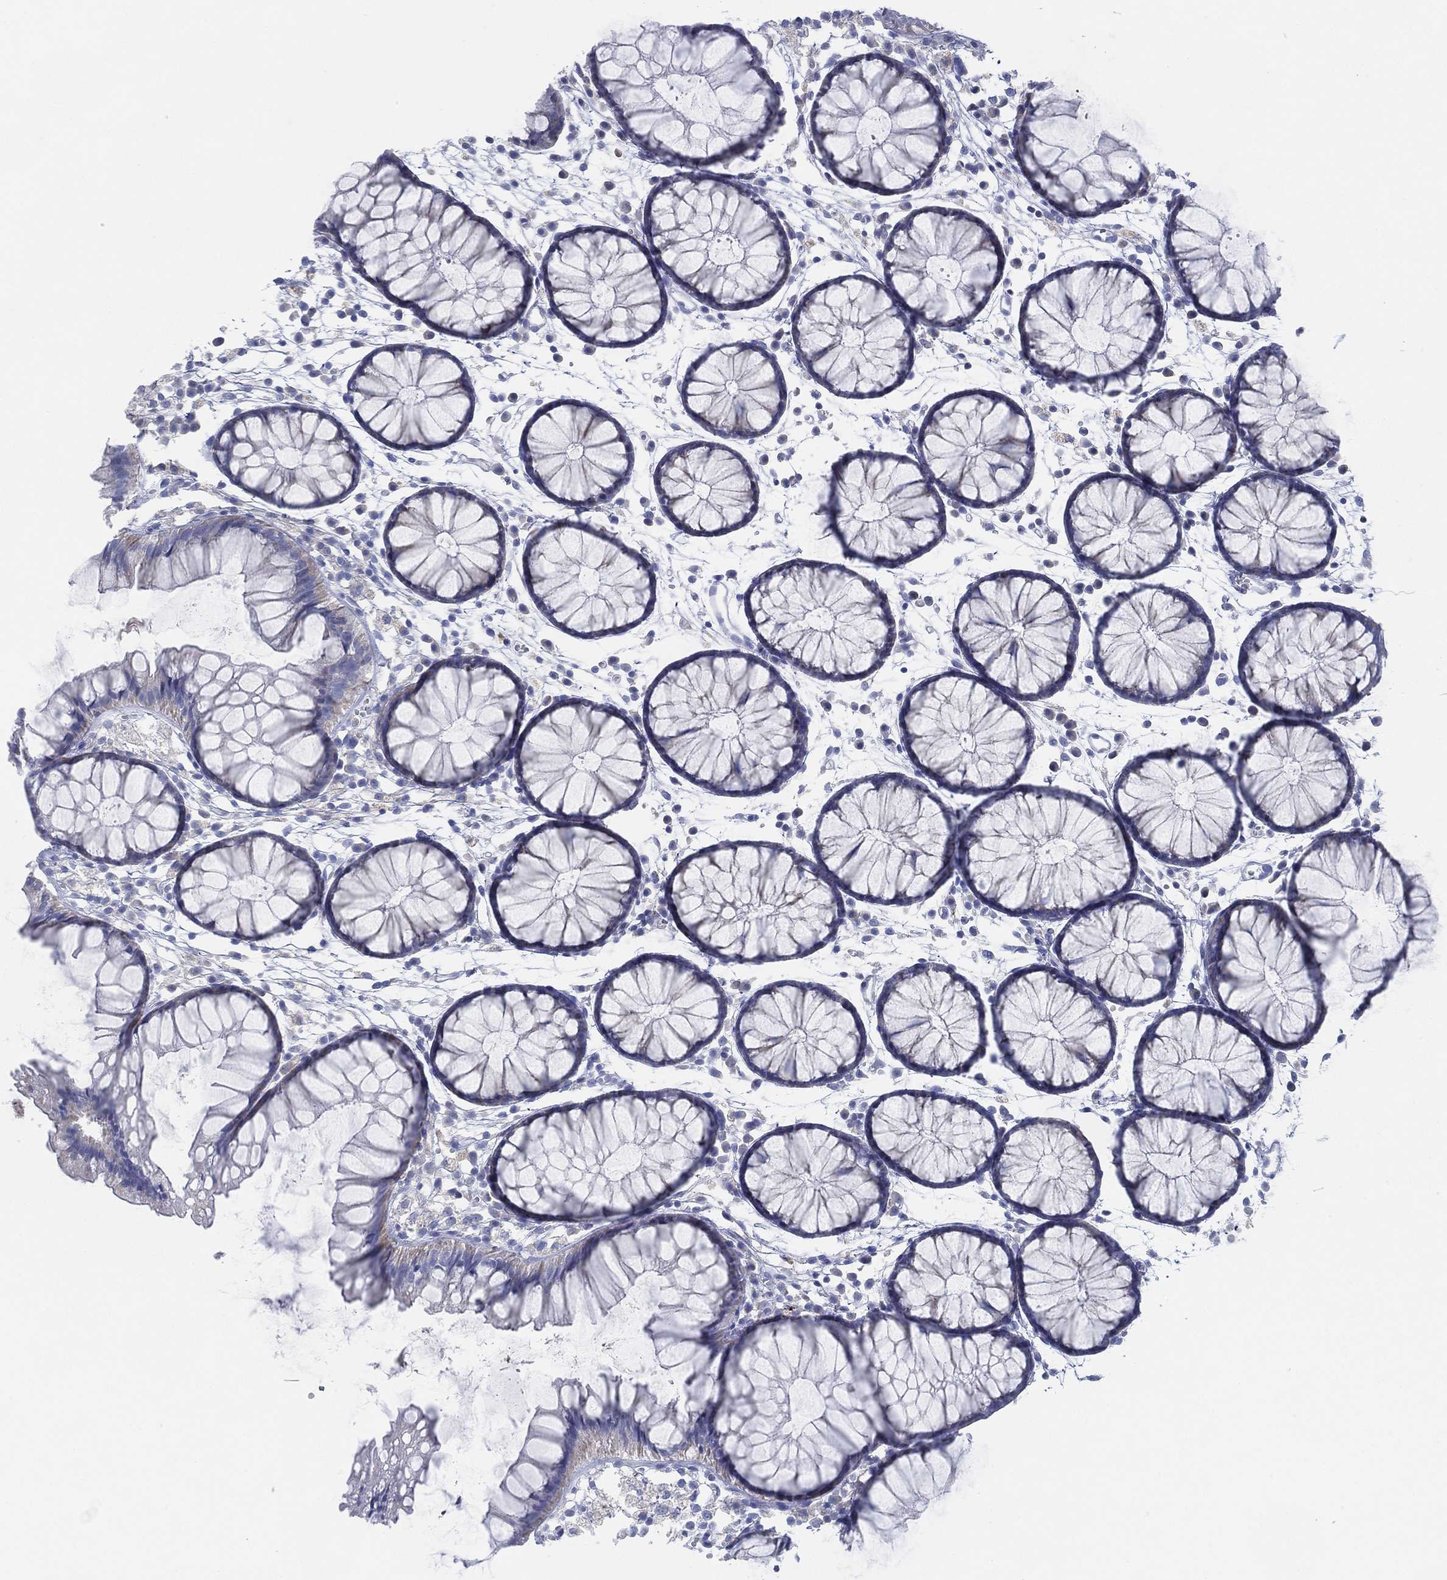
{"staining": {"intensity": "negative", "quantity": "none", "location": "none"}, "tissue": "colon", "cell_type": "Endothelial cells", "image_type": "normal", "snomed": [{"axis": "morphology", "description": "Normal tissue, NOS"}, {"axis": "morphology", "description": "Adenocarcinoma, NOS"}, {"axis": "topography", "description": "Colon"}], "caption": "This histopathology image is of unremarkable colon stained with immunohistochemistry (IHC) to label a protein in brown with the nuclei are counter-stained blue. There is no staining in endothelial cells.", "gene": "ADAD2", "patient": {"sex": "male", "age": 65}}